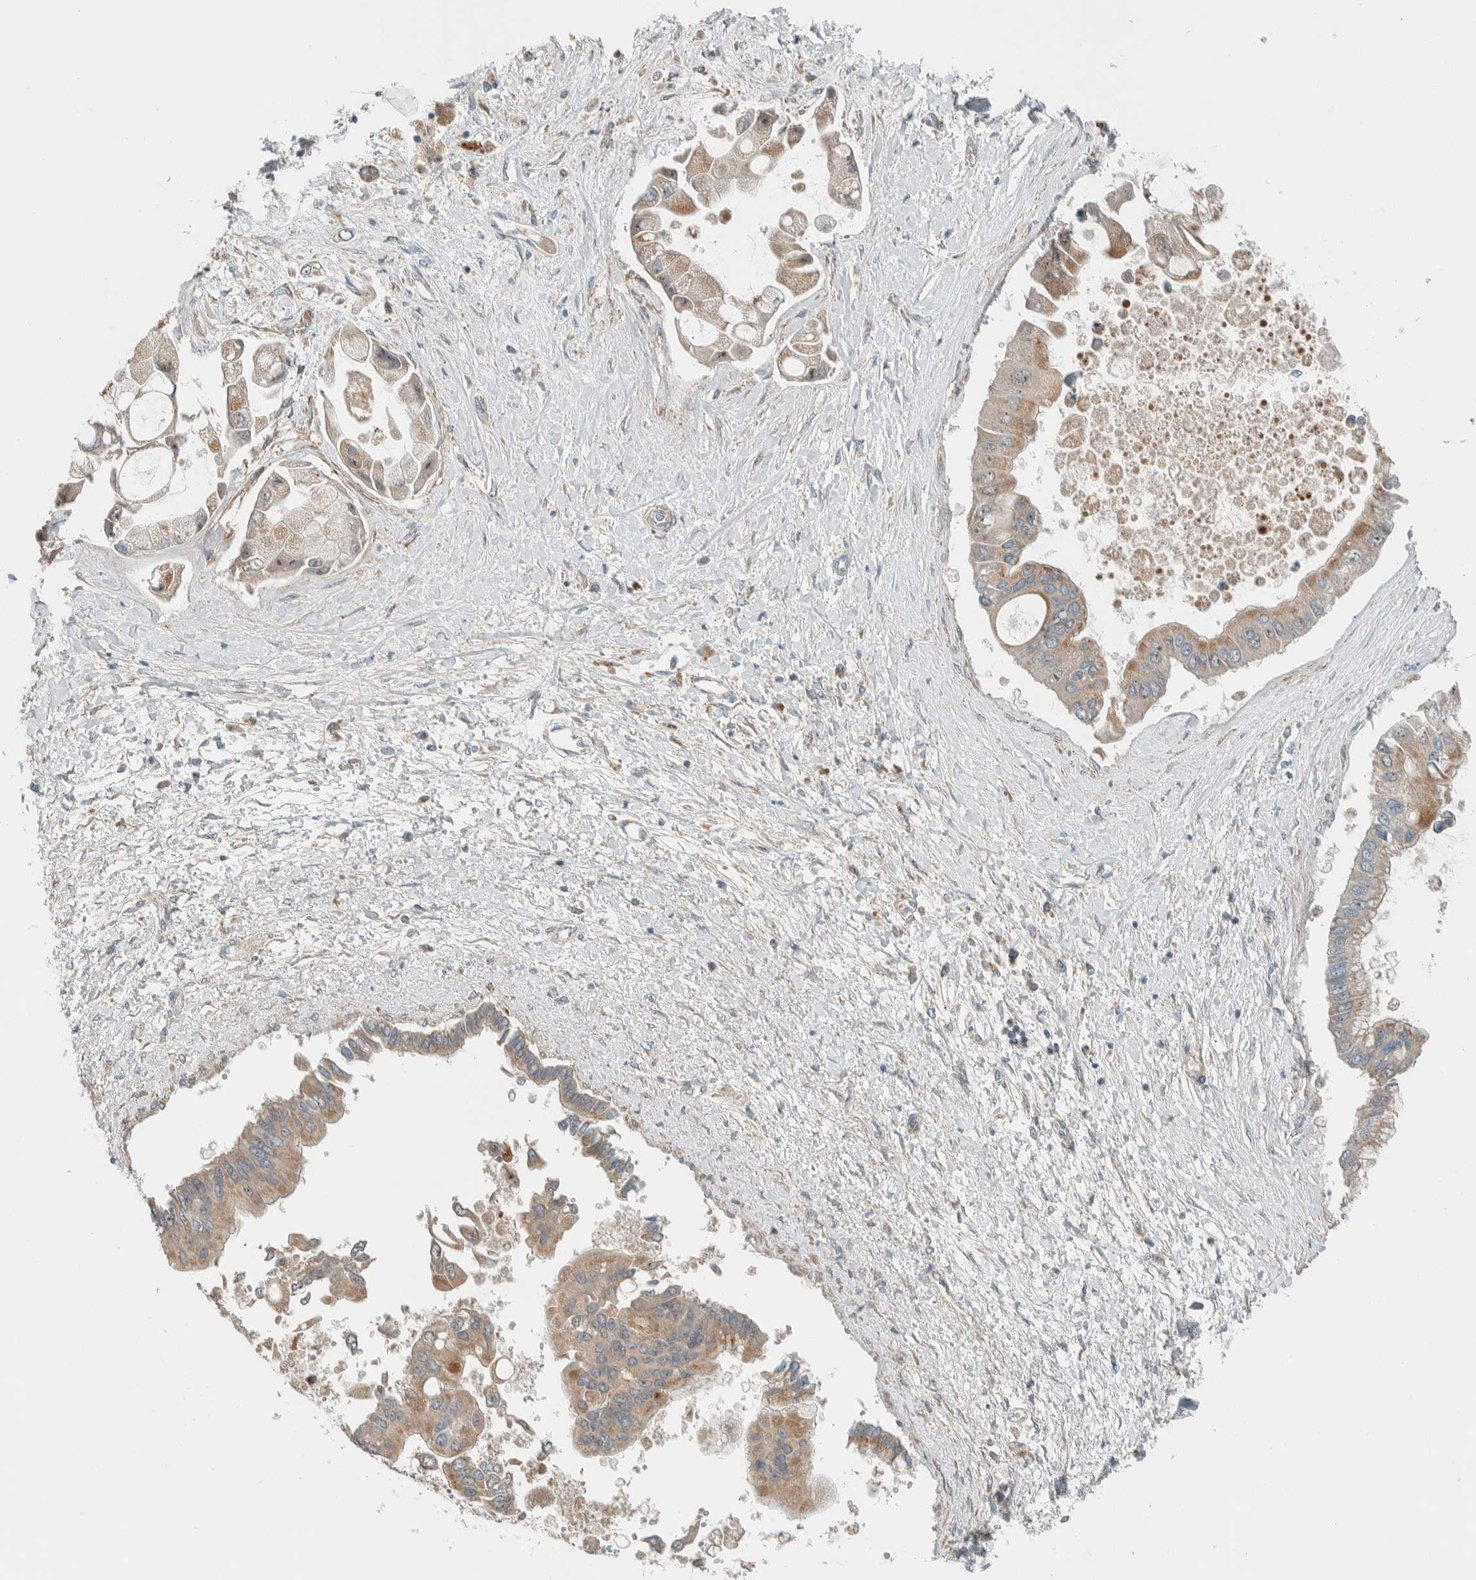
{"staining": {"intensity": "moderate", "quantity": ">75%", "location": "cytoplasmic/membranous"}, "tissue": "liver cancer", "cell_type": "Tumor cells", "image_type": "cancer", "snomed": [{"axis": "morphology", "description": "Cholangiocarcinoma"}, {"axis": "topography", "description": "Liver"}], "caption": "Immunohistochemical staining of human liver cancer (cholangiocarcinoma) exhibits moderate cytoplasmic/membranous protein staining in about >75% of tumor cells.", "gene": "SLFN12L", "patient": {"sex": "male", "age": 50}}